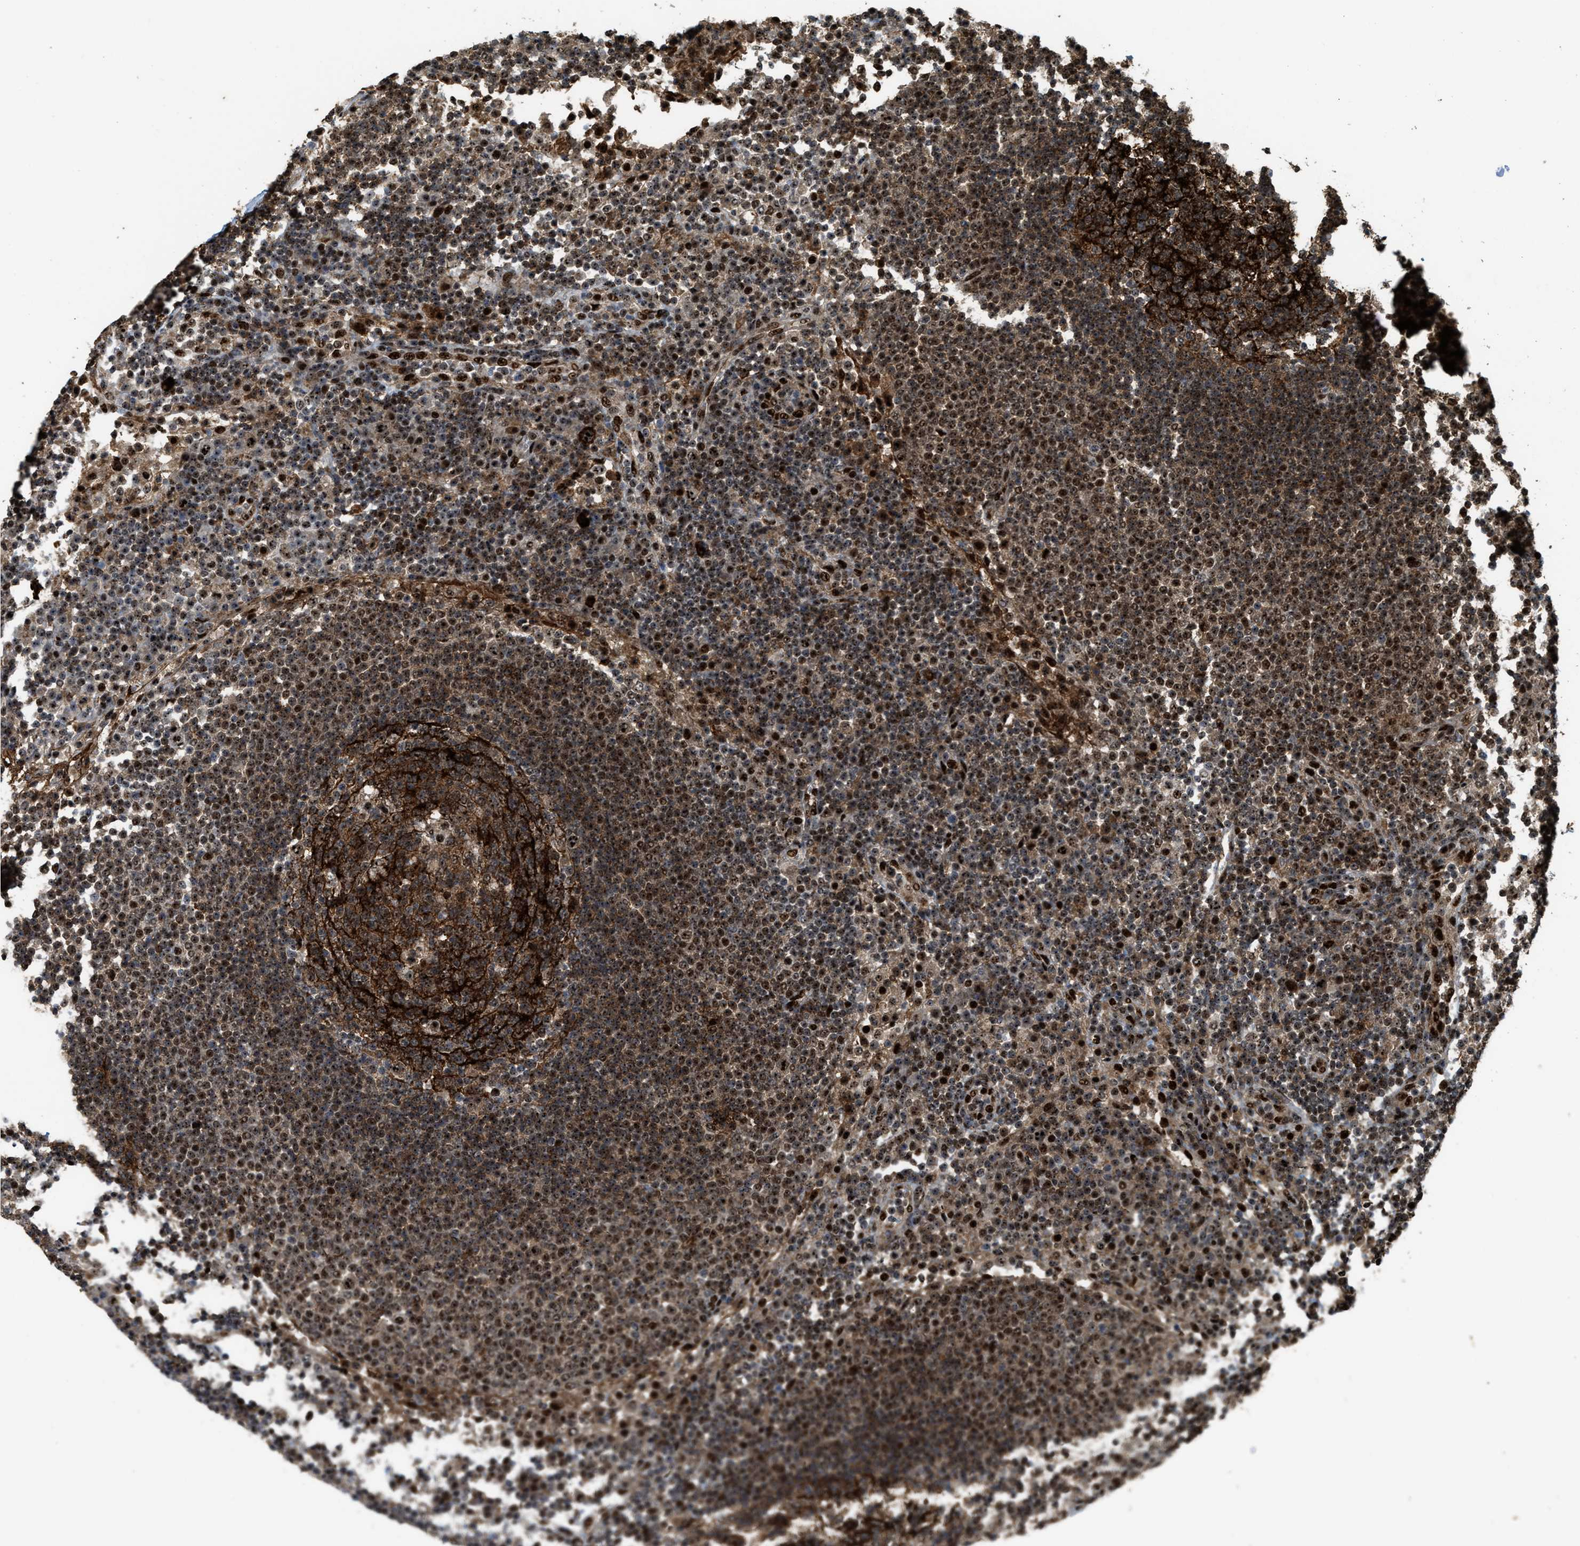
{"staining": {"intensity": "moderate", "quantity": ">75%", "location": "nuclear"}, "tissue": "lymph node", "cell_type": "Germinal center cells", "image_type": "normal", "snomed": [{"axis": "morphology", "description": "Normal tissue, NOS"}, {"axis": "topography", "description": "Lymph node"}], "caption": "A medium amount of moderate nuclear staining is present in approximately >75% of germinal center cells in normal lymph node.", "gene": "ZNF687", "patient": {"sex": "female", "age": 53}}